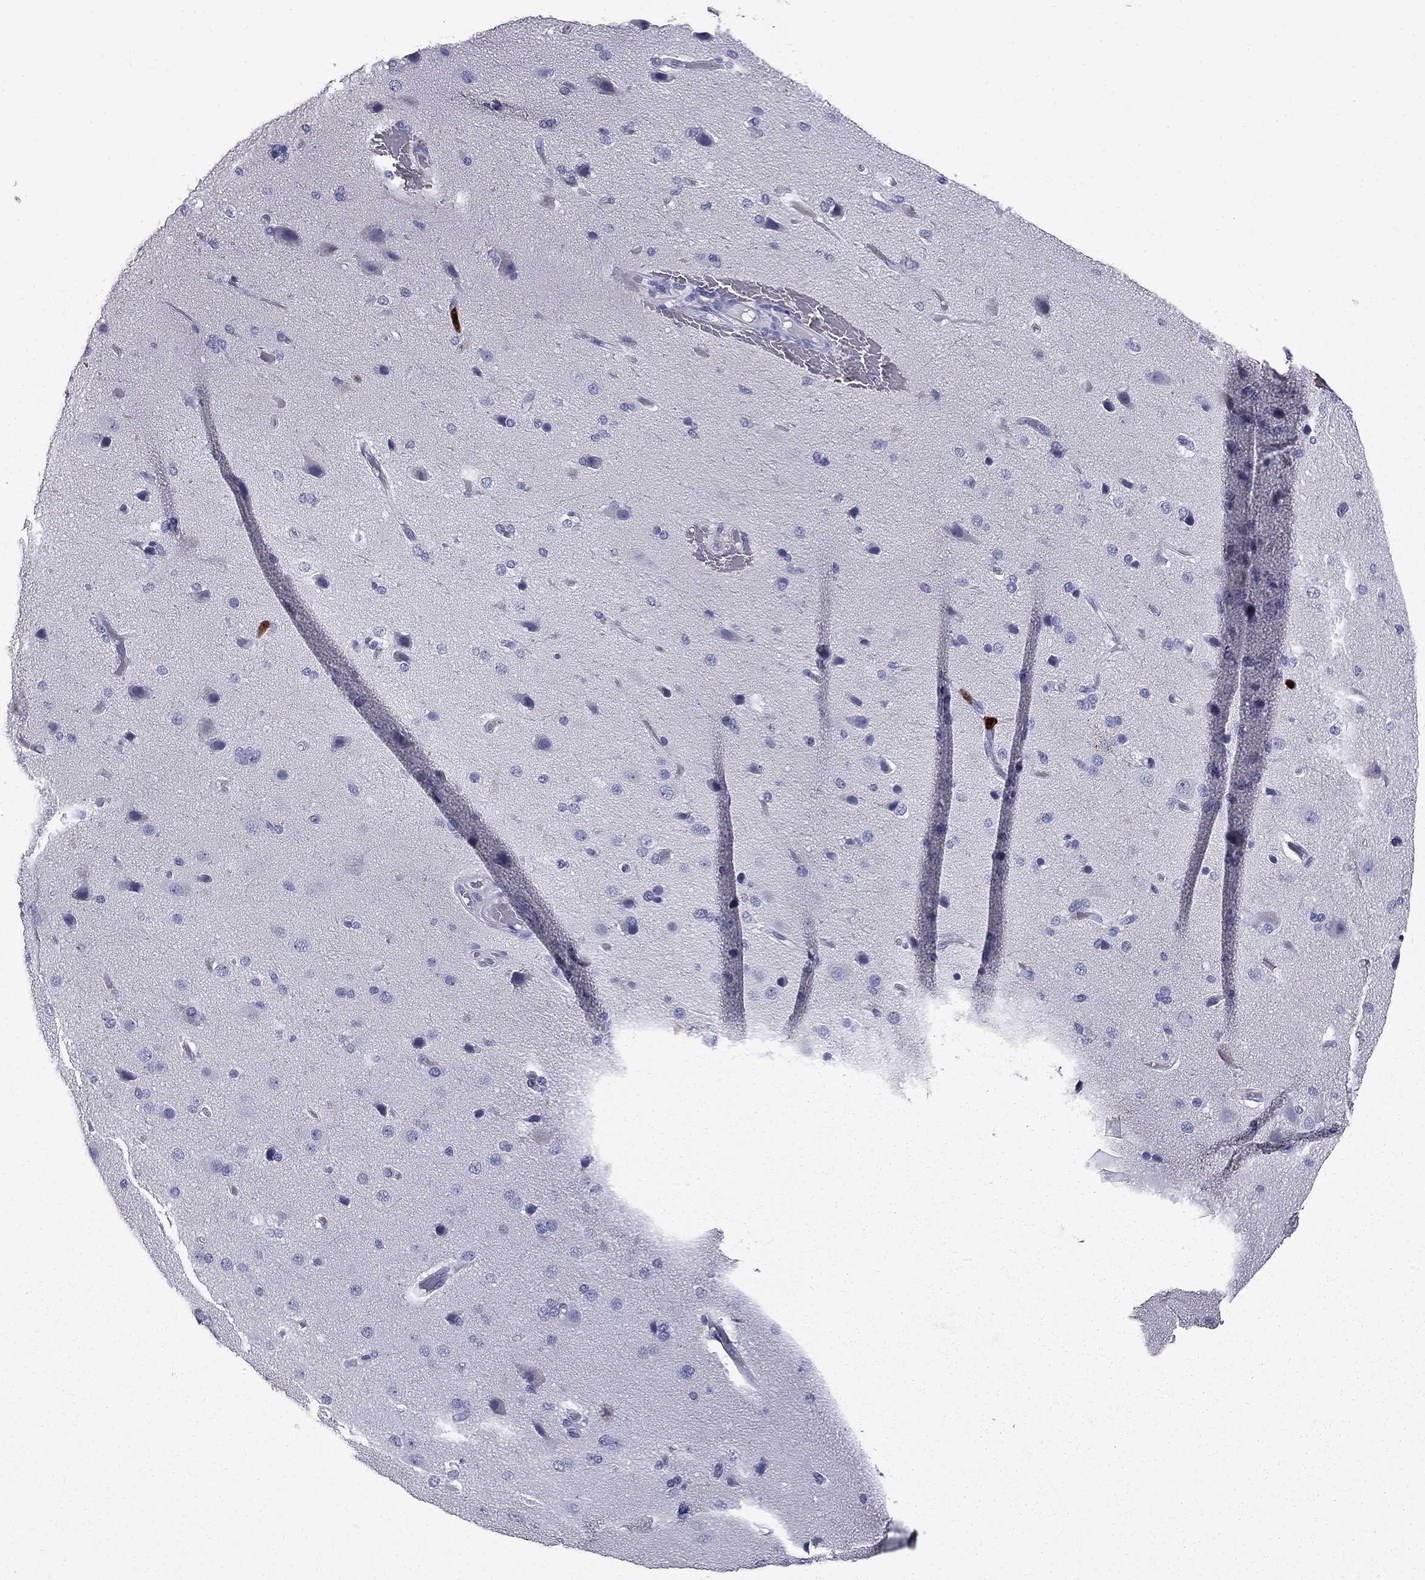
{"staining": {"intensity": "negative", "quantity": "none", "location": "none"}, "tissue": "cerebral cortex", "cell_type": "Endothelial cells", "image_type": "normal", "snomed": [{"axis": "morphology", "description": "Normal tissue, NOS"}, {"axis": "morphology", "description": "Glioma, malignant, High grade"}, {"axis": "topography", "description": "Cerebral cortex"}], "caption": "High magnification brightfield microscopy of normal cerebral cortex stained with DAB (3,3'-diaminobenzidine) (brown) and counterstained with hematoxylin (blue): endothelial cells show no significant staining.", "gene": "TRIM29", "patient": {"sex": "male", "age": 77}}